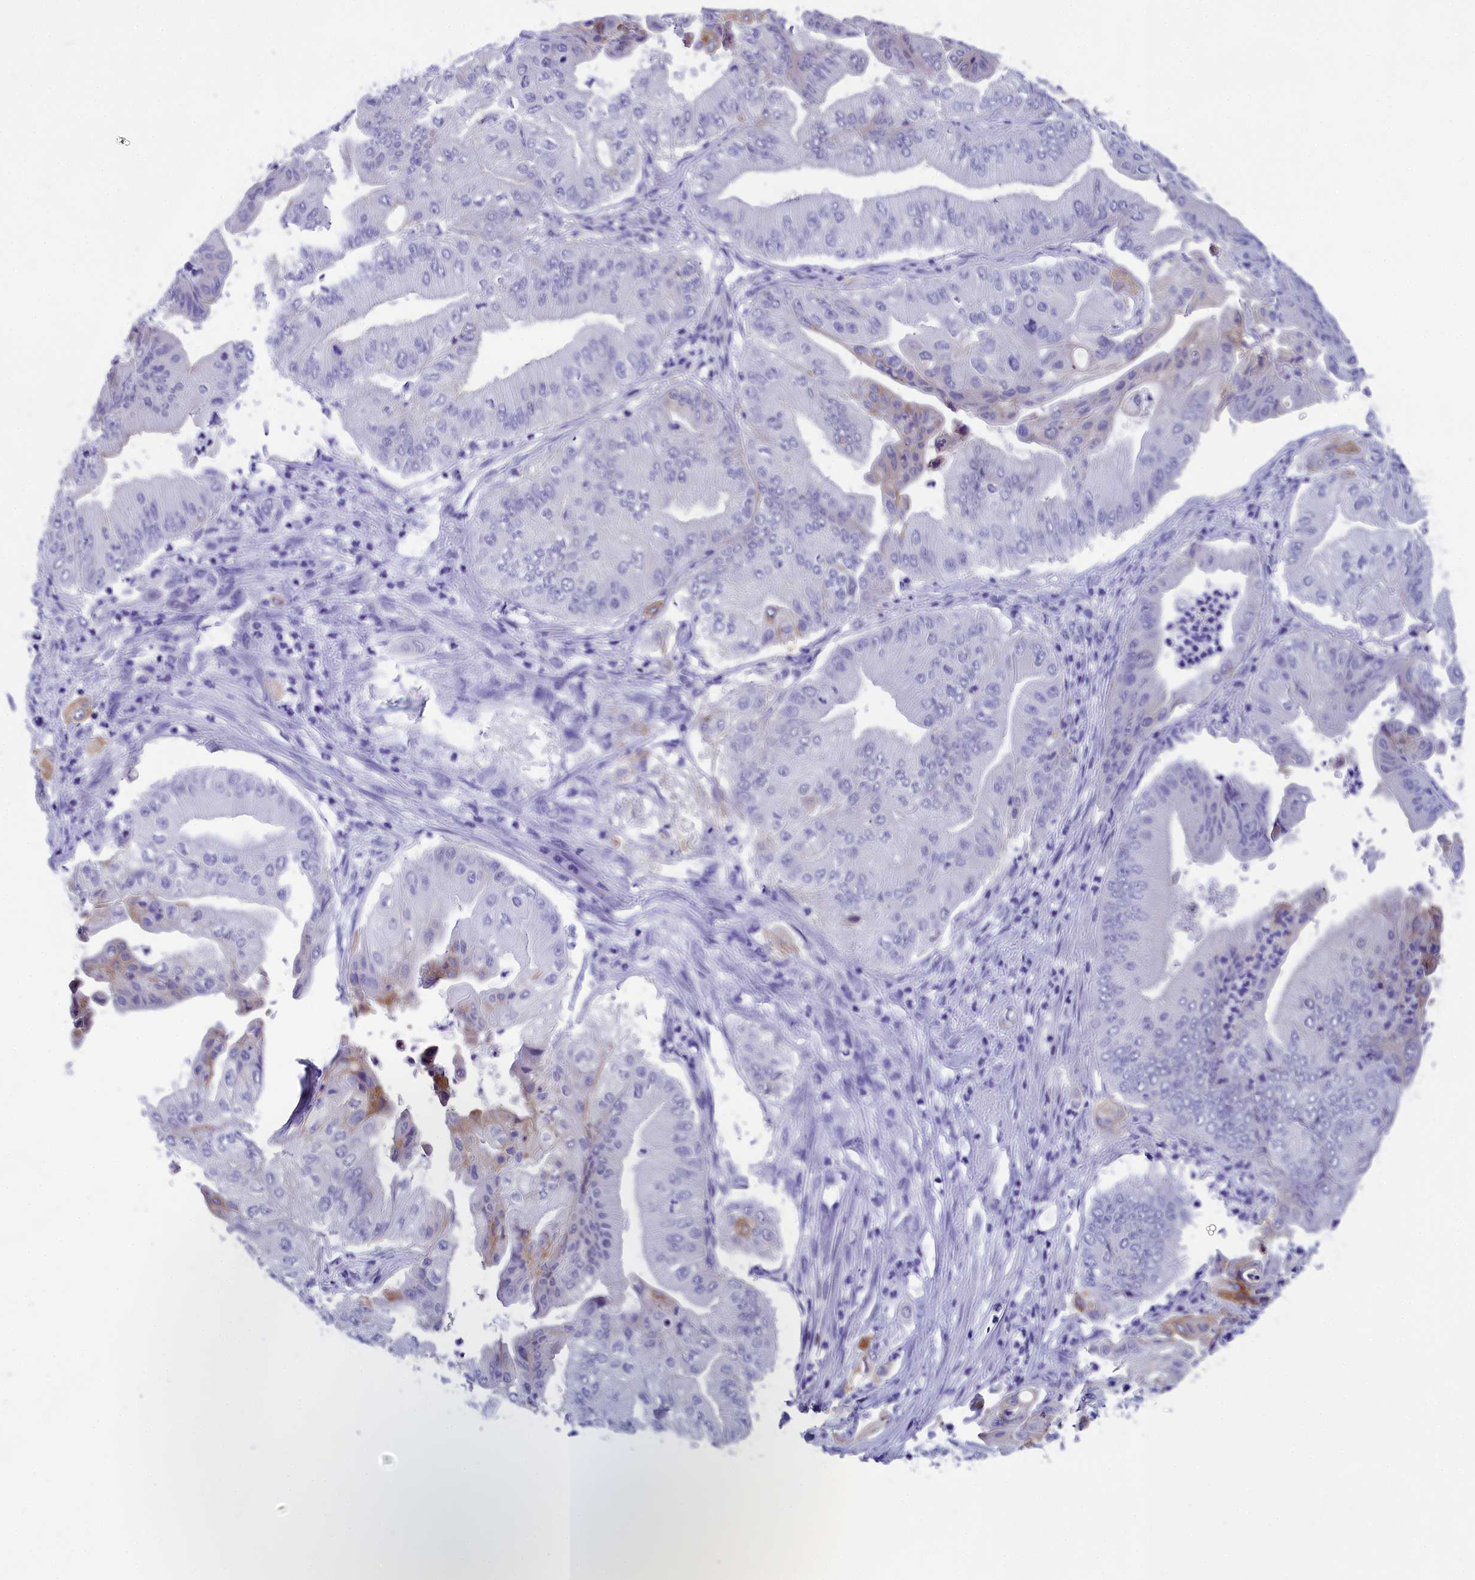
{"staining": {"intensity": "moderate", "quantity": "<25%", "location": "cytoplasmic/membranous"}, "tissue": "pancreatic cancer", "cell_type": "Tumor cells", "image_type": "cancer", "snomed": [{"axis": "morphology", "description": "Adenocarcinoma, NOS"}, {"axis": "topography", "description": "Pancreas"}], "caption": "This is an image of IHC staining of adenocarcinoma (pancreatic), which shows moderate staining in the cytoplasmic/membranous of tumor cells.", "gene": "TACSTD2", "patient": {"sex": "female", "age": 77}}